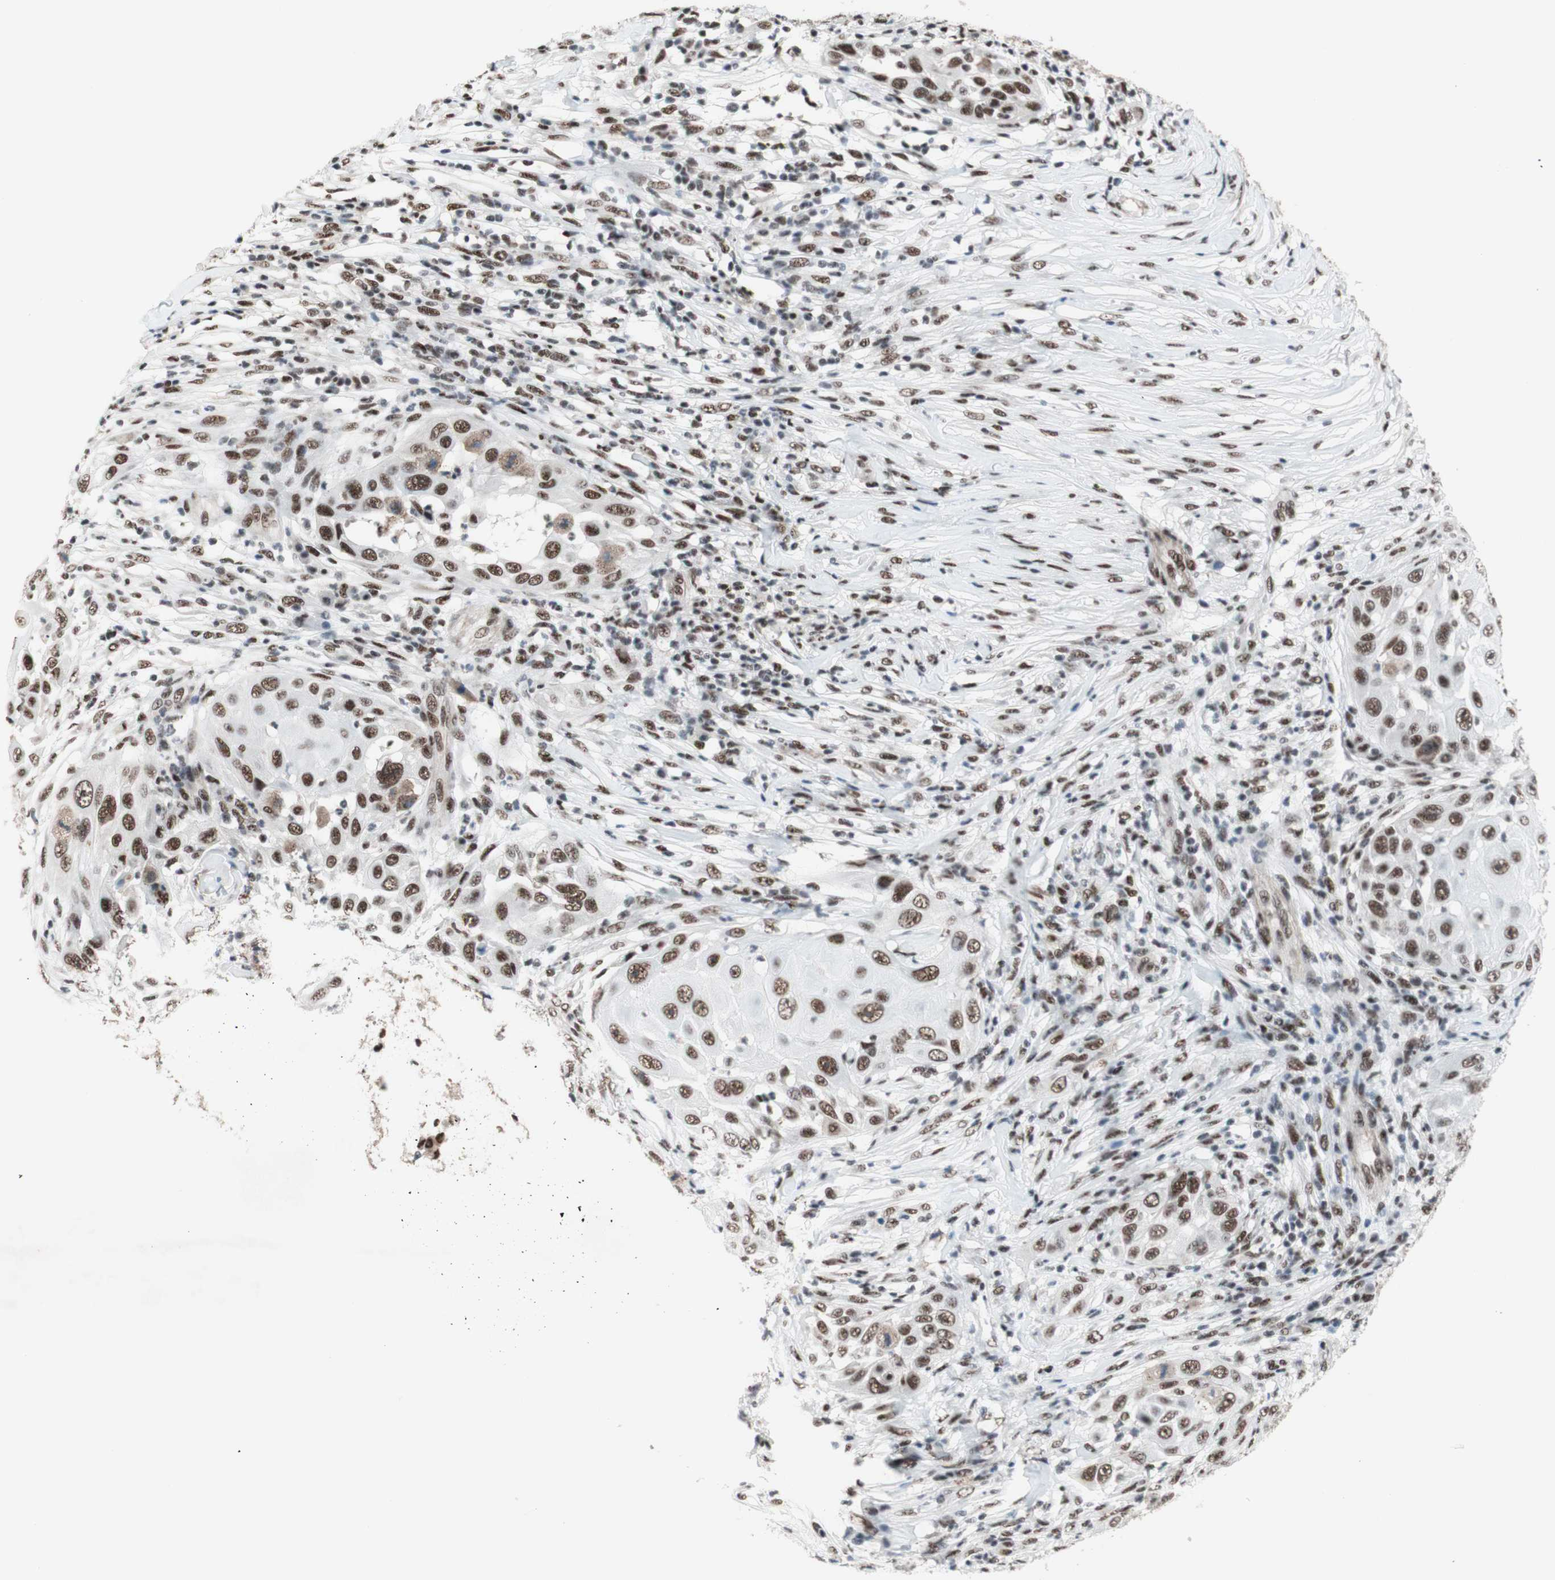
{"staining": {"intensity": "moderate", "quantity": ">75%", "location": "nuclear"}, "tissue": "skin cancer", "cell_type": "Tumor cells", "image_type": "cancer", "snomed": [{"axis": "morphology", "description": "Squamous cell carcinoma, NOS"}, {"axis": "topography", "description": "Skin"}], "caption": "The histopathology image demonstrates immunohistochemical staining of skin cancer. There is moderate nuclear positivity is seen in approximately >75% of tumor cells.", "gene": "PRPF19", "patient": {"sex": "female", "age": 44}}